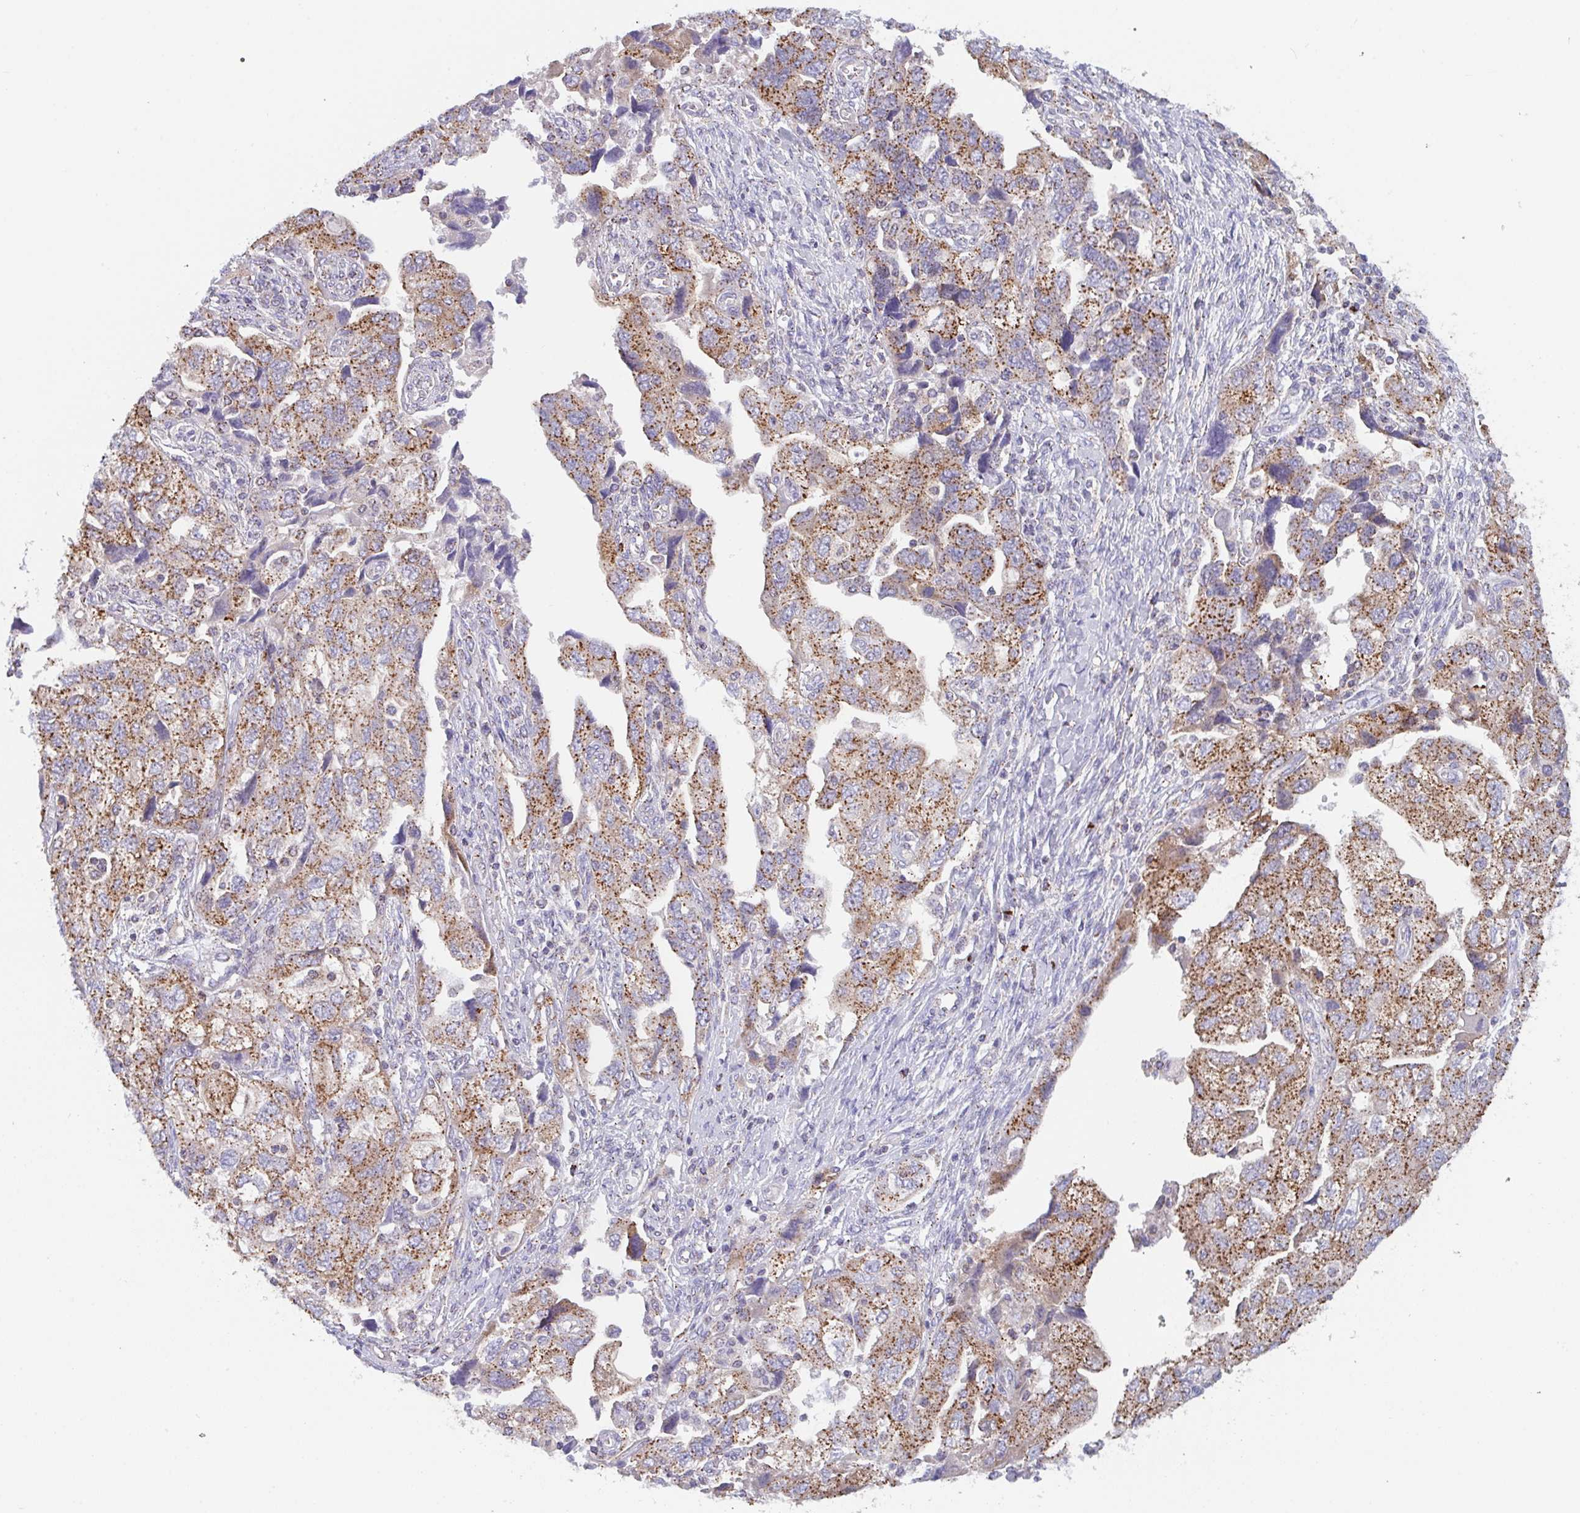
{"staining": {"intensity": "moderate", "quantity": ">75%", "location": "cytoplasmic/membranous"}, "tissue": "ovarian cancer", "cell_type": "Tumor cells", "image_type": "cancer", "snomed": [{"axis": "morphology", "description": "Carcinoma, NOS"}, {"axis": "morphology", "description": "Cystadenocarcinoma, serous, NOS"}, {"axis": "topography", "description": "Ovary"}], "caption": "Moderate cytoplasmic/membranous protein positivity is identified in approximately >75% of tumor cells in ovarian cancer. The staining was performed using DAB (3,3'-diaminobenzidine), with brown indicating positive protein expression. Nuclei are stained blue with hematoxylin.", "gene": "PROSER3", "patient": {"sex": "female", "age": 69}}